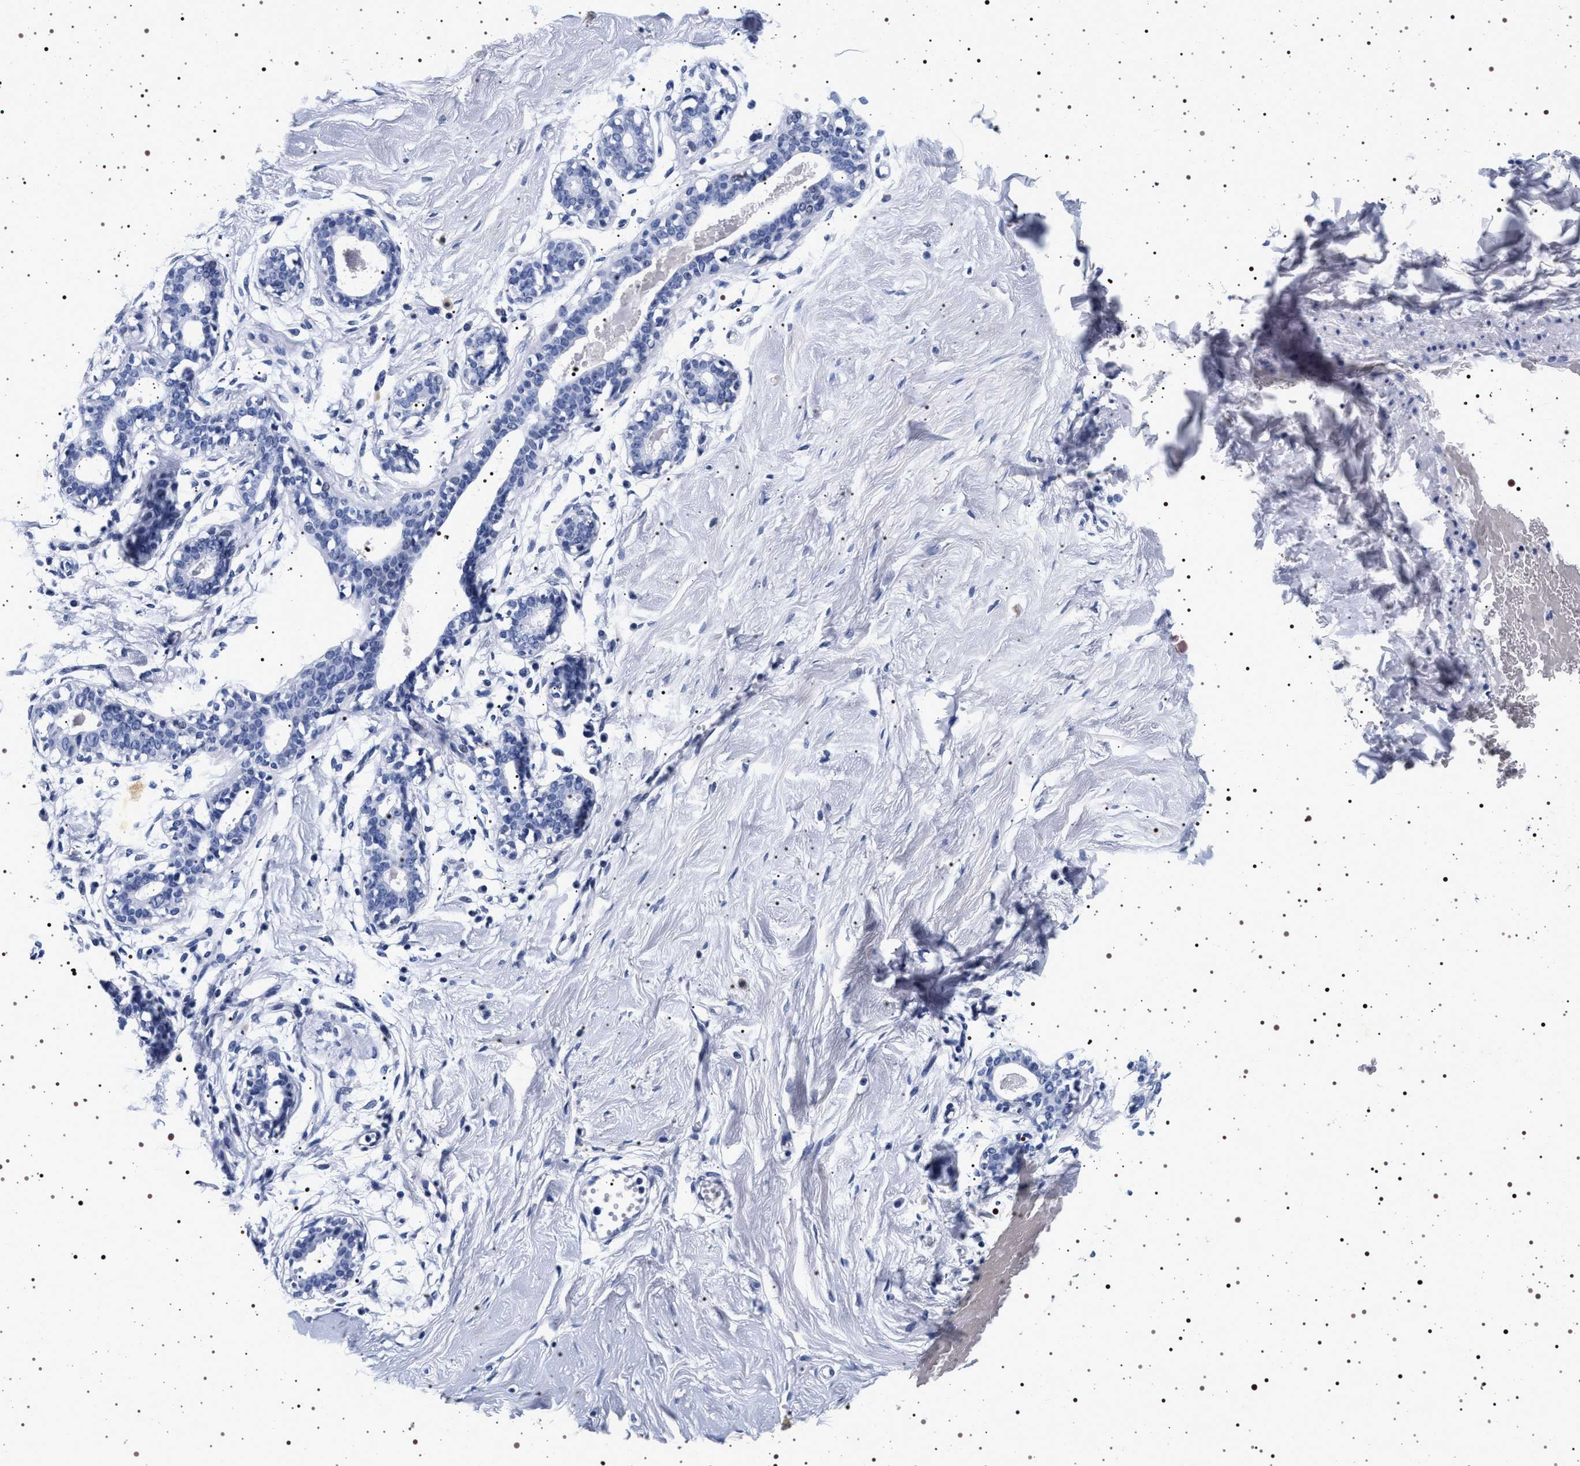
{"staining": {"intensity": "negative", "quantity": "none", "location": "none"}, "tissue": "breast", "cell_type": "Adipocytes", "image_type": "normal", "snomed": [{"axis": "morphology", "description": "Normal tissue, NOS"}, {"axis": "topography", "description": "Breast"}], "caption": "This photomicrograph is of benign breast stained with immunohistochemistry to label a protein in brown with the nuclei are counter-stained blue. There is no expression in adipocytes.", "gene": "SYN1", "patient": {"sex": "female", "age": 23}}